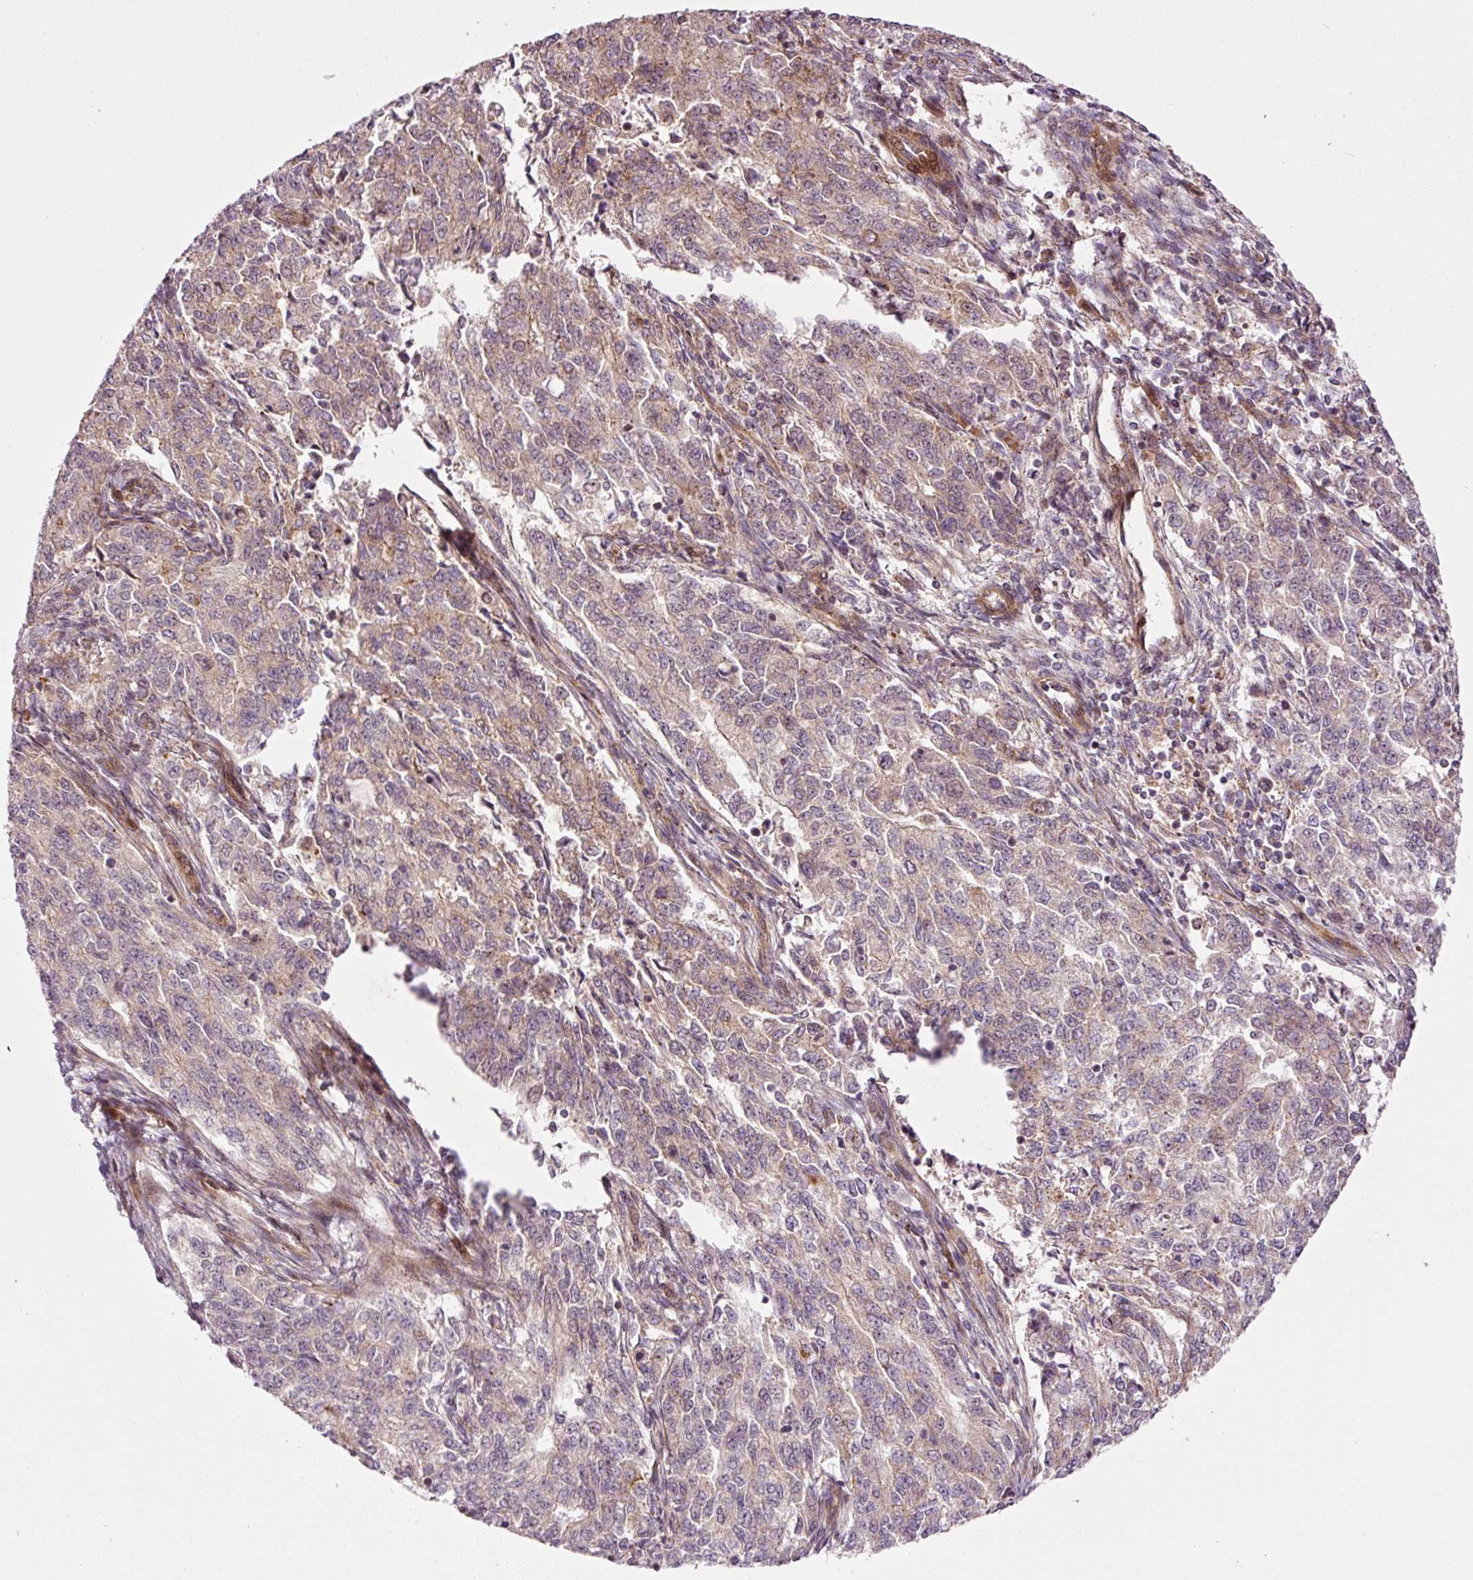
{"staining": {"intensity": "moderate", "quantity": "25%-75%", "location": "cytoplasmic/membranous"}, "tissue": "endometrial cancer", "cell_type": "Tumor cells", "image_type": "cancer", "snomed": [{"axis": "morphology", "description": "Adenocarcinoma, NOS"}, {"axis": "topography", "description": "Endometrium"}], "caption": "A histopathology image of human endometrial cancer (adenocarcinoma) stained for a protein shows moderate cytoplasmic/membranous brown staining in tumor cells.", "gene": "ANKRD20A1", "patient": {"sex": "female", "age": 50}}